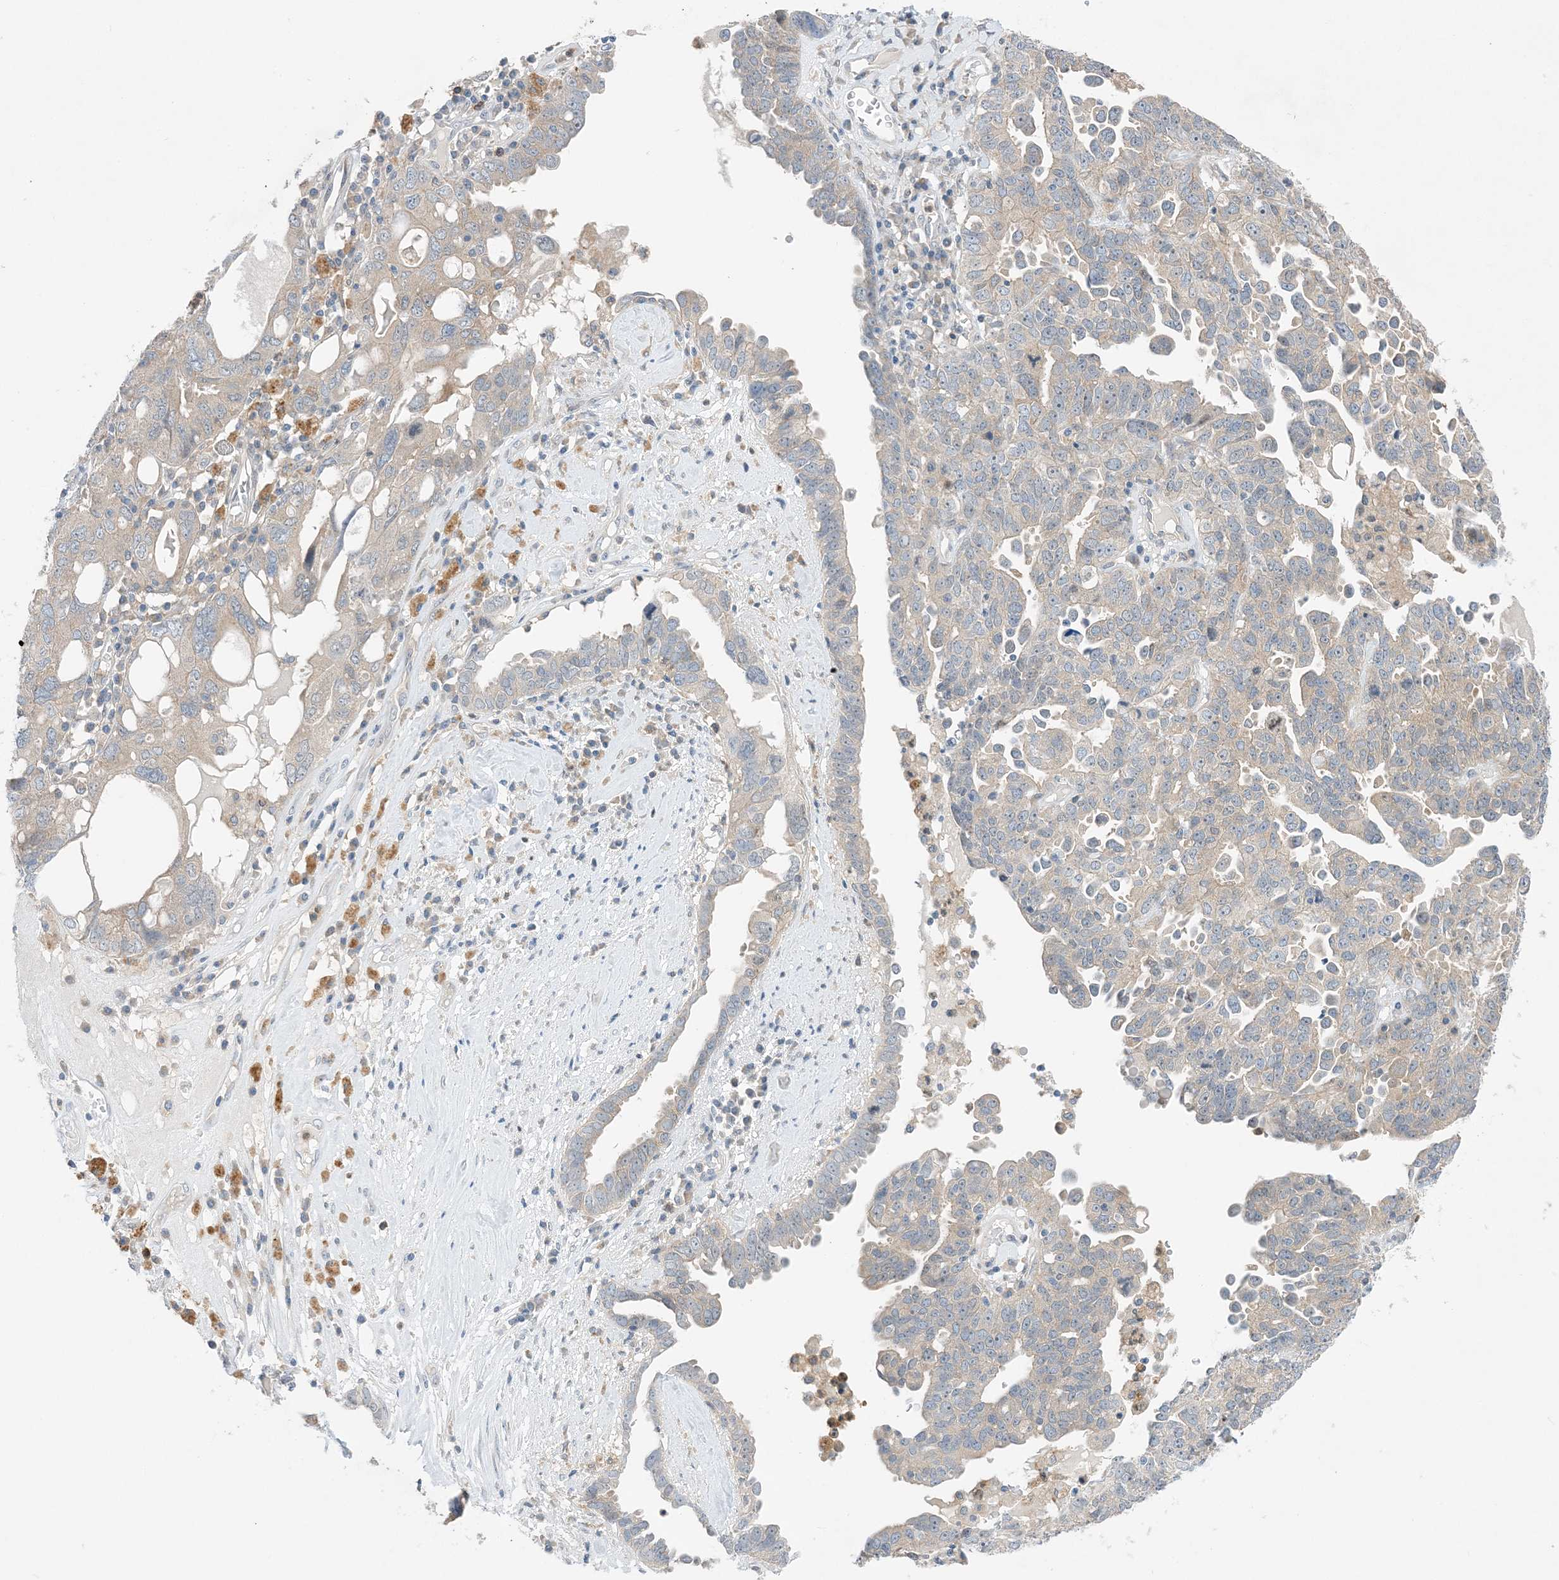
{"staining": {"intensity": "weak", "quantity": "<25%", "location": "cytoplasmic/membranous"}, "tissue": "ovarian cancer", "cell_type": "Tumor cells", "image_type": "cancer", "snomed": [{"axis": "morphology", "description": "Carcinoma, endometroid"}, {"axis": "topography", "description": "Ovary"}], "caption": "The micrograph exhibits no staining of tumor cells in endometroid carcinoma (ovarian).", "gene": "KIFBP", "patient": {"sex": "female", "age": 62}}